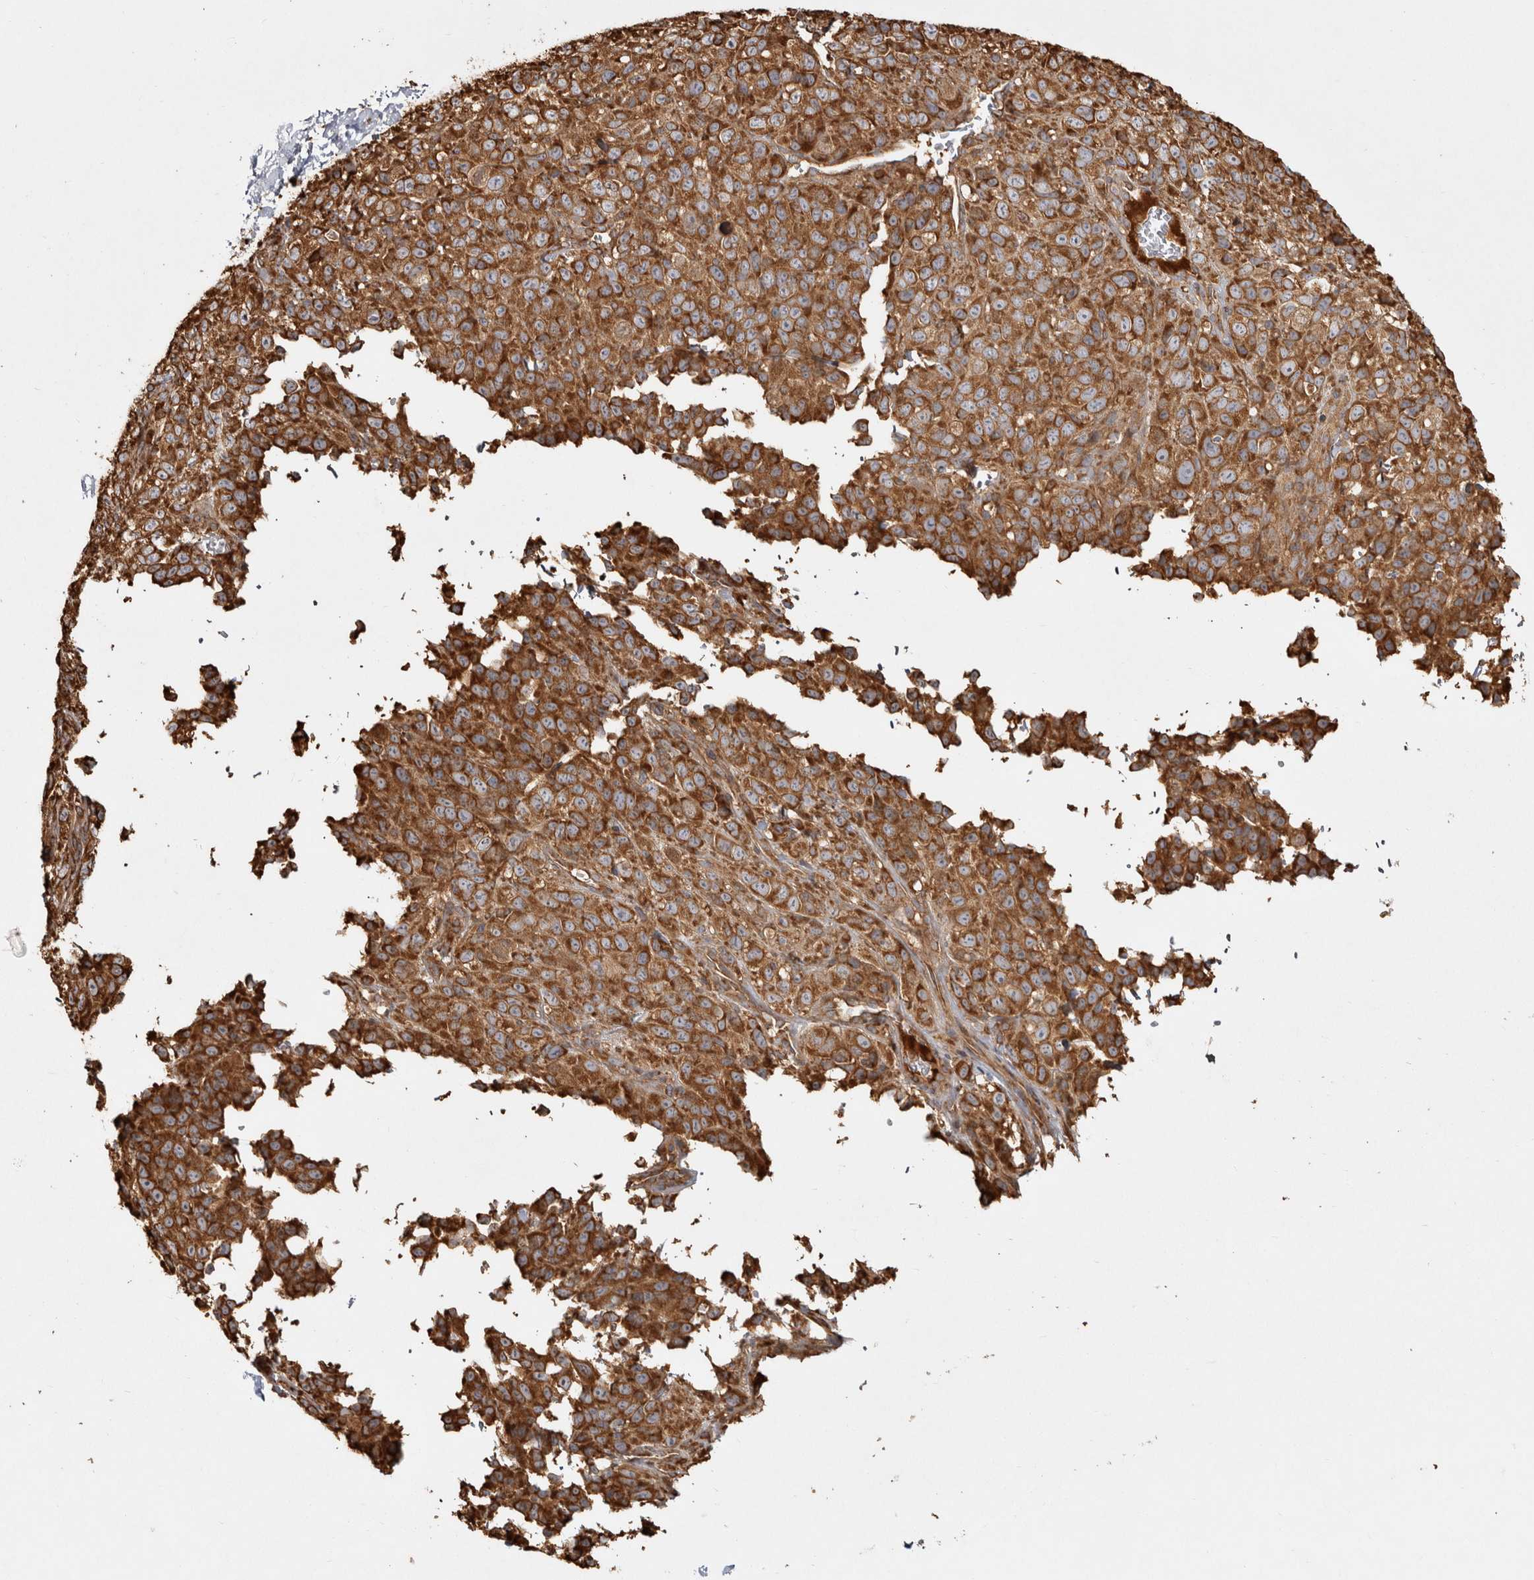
{"staining": {"intensity": "strong", "quantity": ">75%", "location": "cytoplasmic/membranous"}, "tissue": "melanoma", "cell_type": "Tumor cells", "image_type": "cancer", "snomed": [{"axis": "morphology", "description": "Malignant melanoma, Metastatic site"}, {"axis": "topography", "description": "Skin"}], "caption": "Malignant melanoma (metastatic site) stained with DAB IHC exhibits high levels of strong cytoplasmic/membranous expression in about >75% of tumor cells.", "gene": "CAMSAP2", "patient": {"sex": "female", "age": 72}}